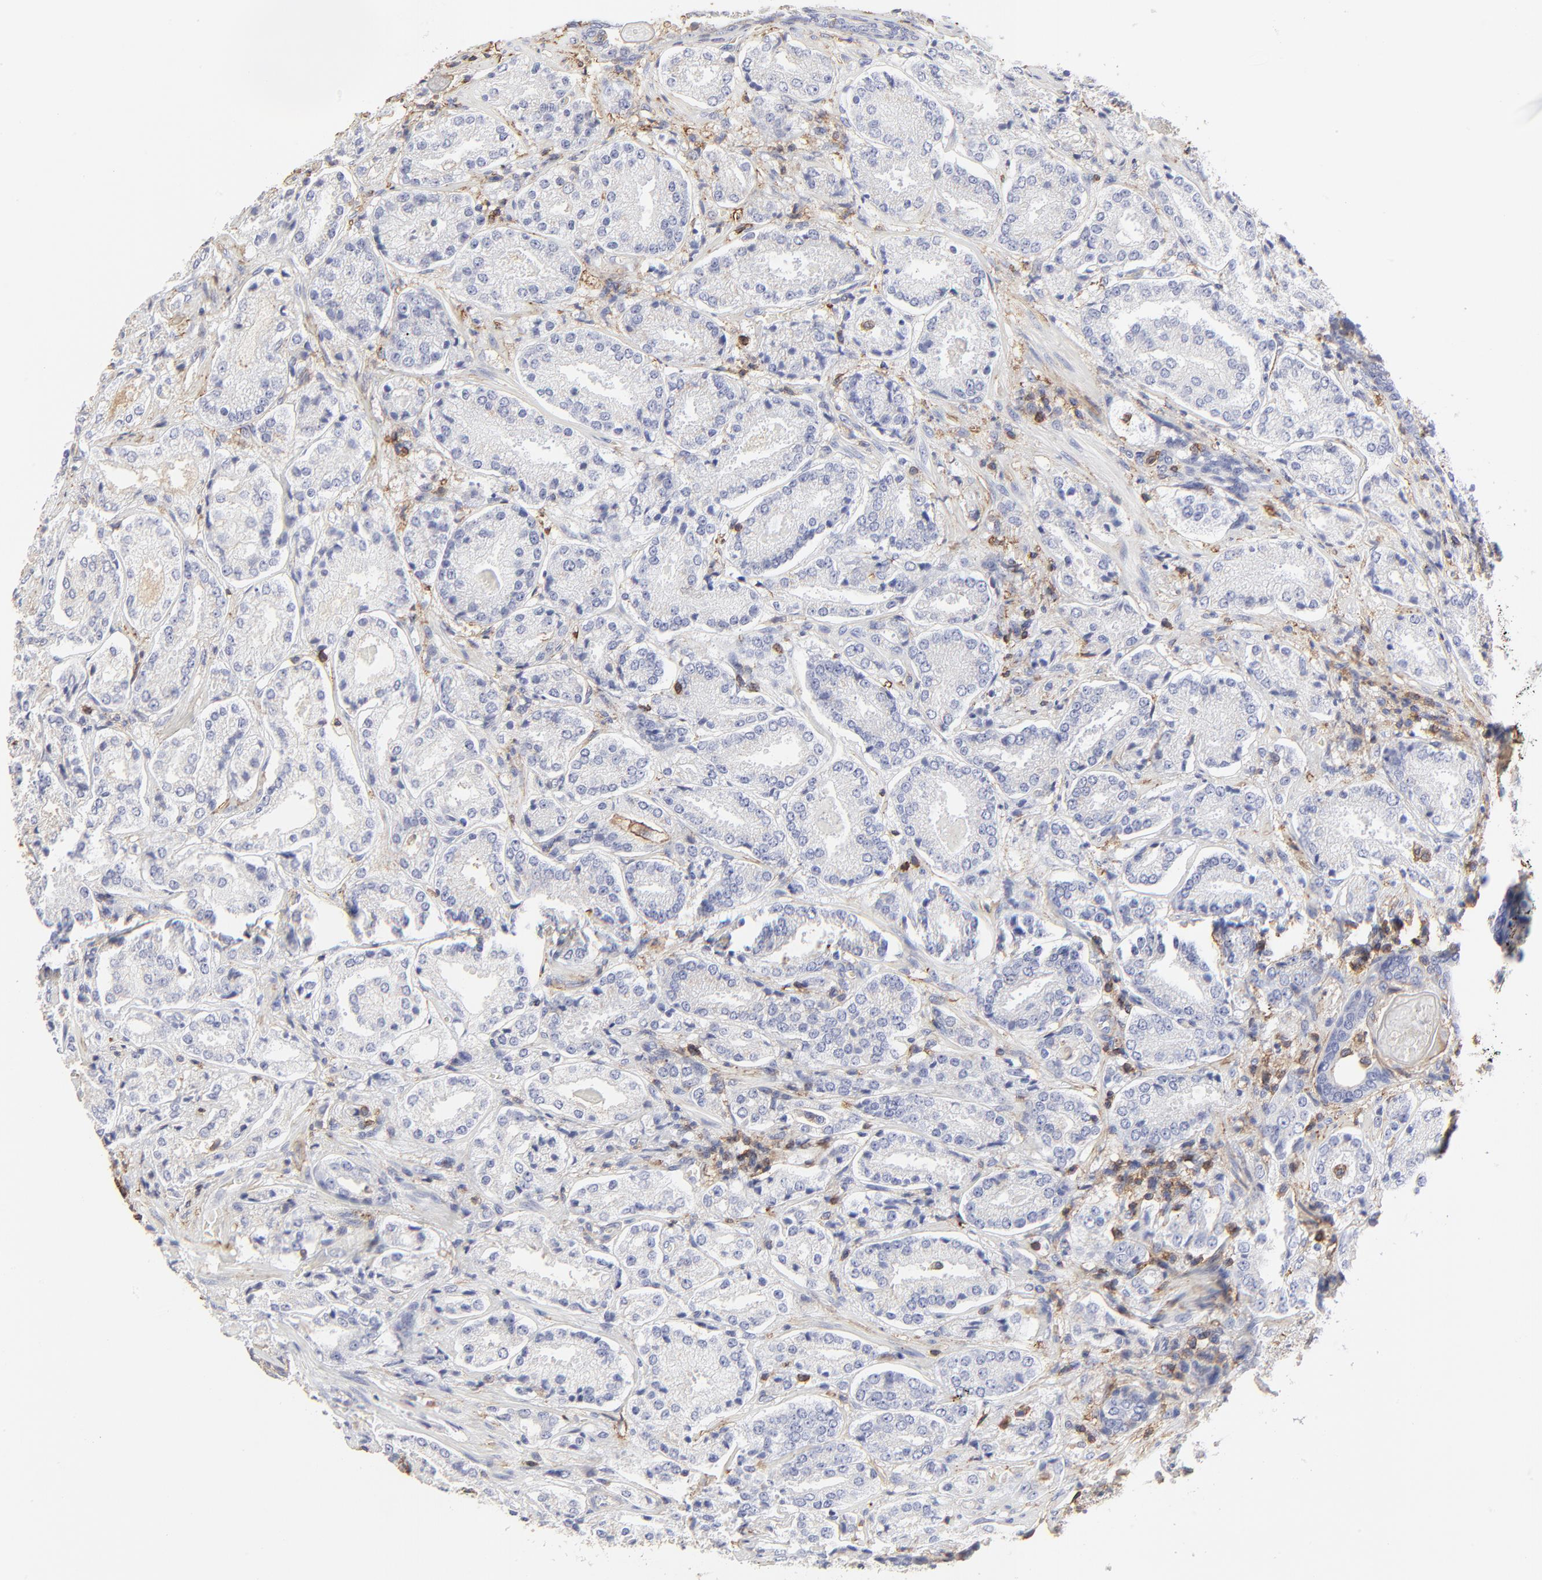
{"staining": {"intensity": "negative", "quantity": "none", "location": "none"}, "tissue": "prostate cancer", "cell_type": "Tumor cells", "image_type": "cancer", "snomed": [{"axis": "morphology", "description": "Adenocarcinoma, High grade"}, {"axis": "topography", "description": "Prostate"}], "caption": "This is a image of immunohistochemistry (IHC) staining of adenocarcinoma (high-grade) (prostate), which shows no positivity in tumor cells.", "gene": "ANXA6", "patient": {"sex": "male", "age": 58}}